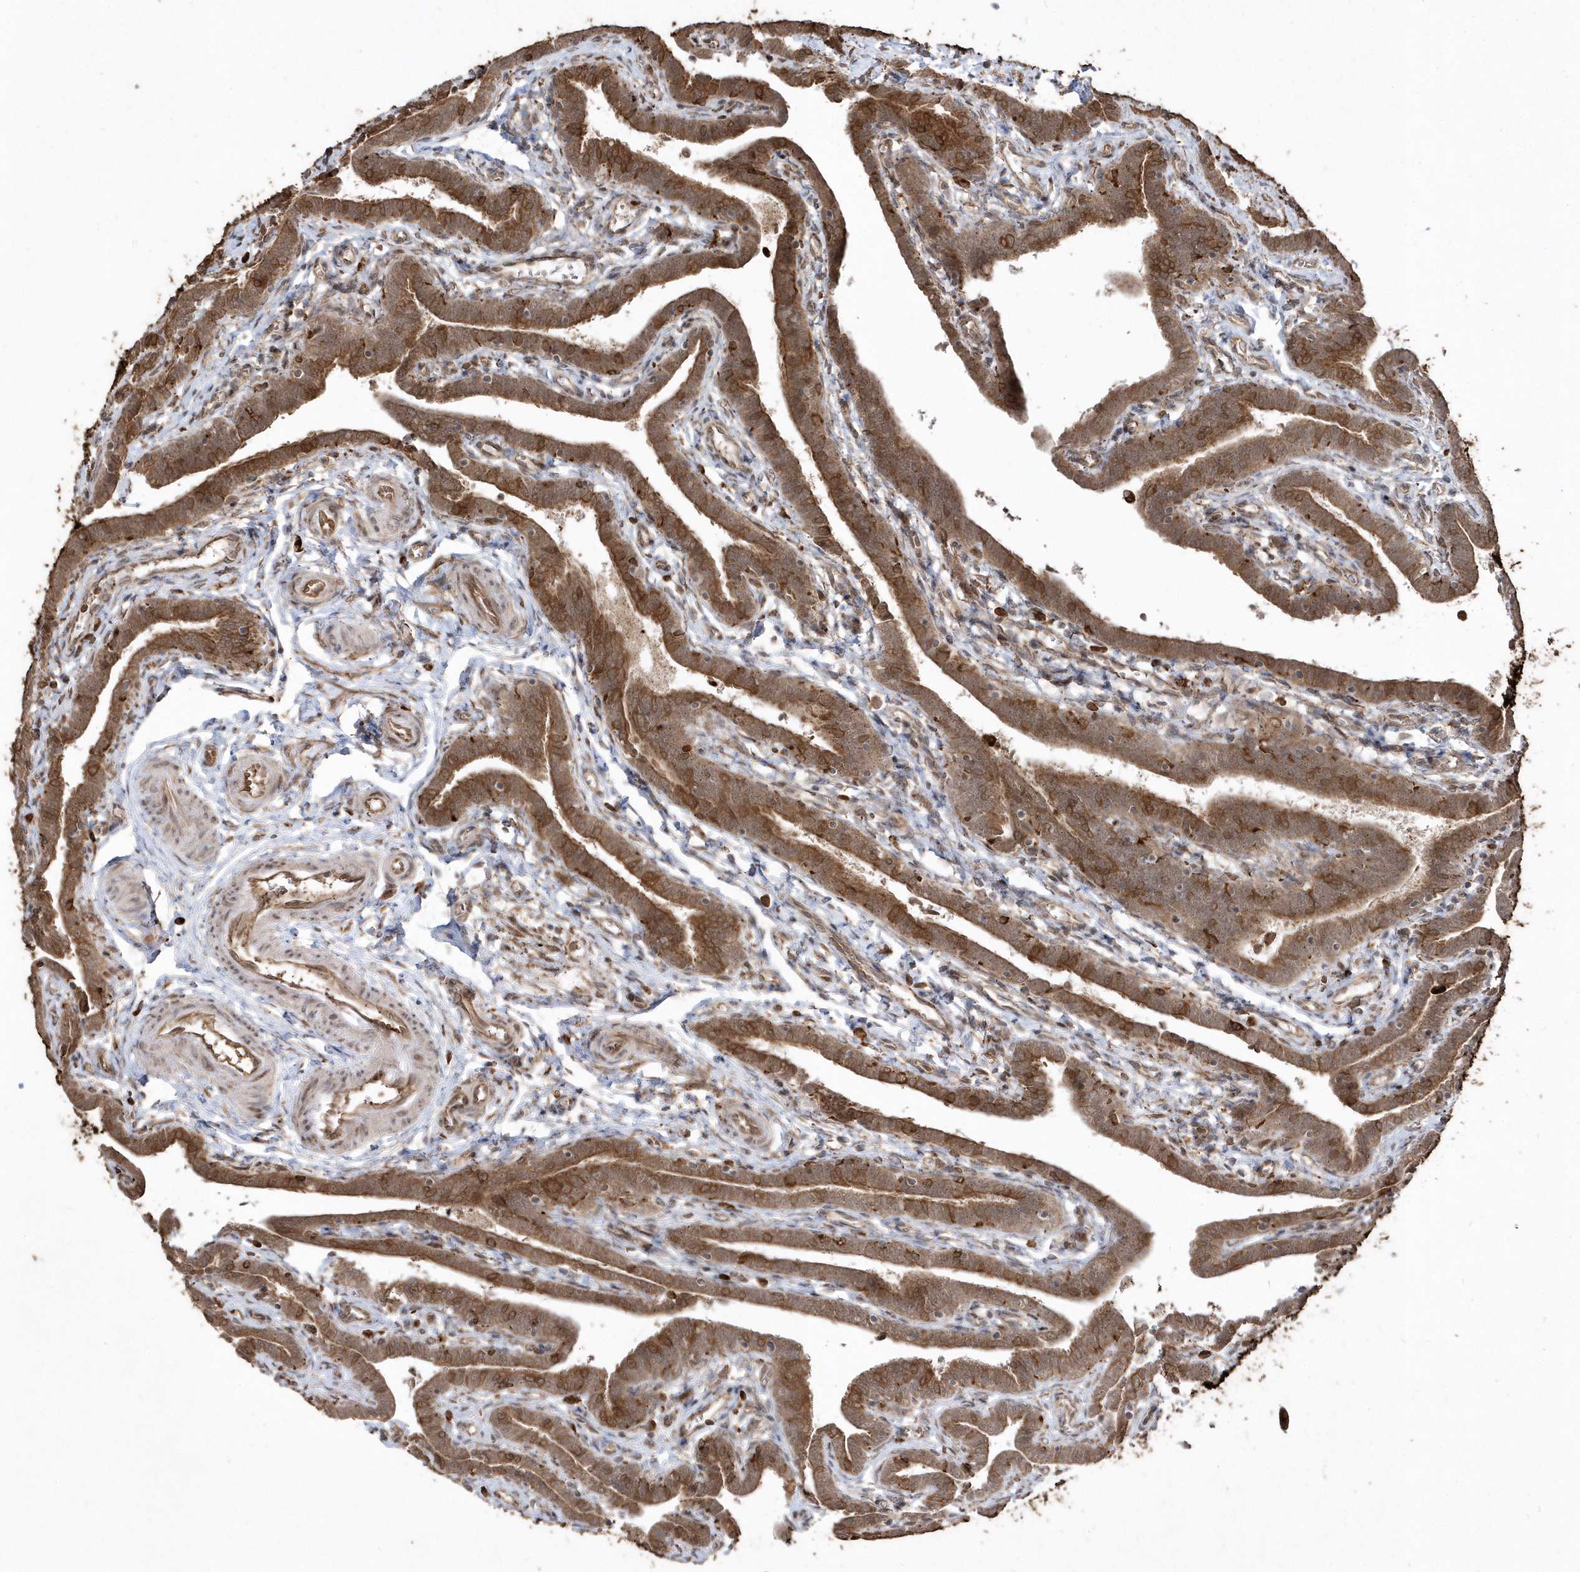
{"staining": {"intensity": "strong", "quantity": "25%-75%", "location": "cytoplasmic/membranous"}, "tissue": "fallopian tube", "cell_type": "Glandular cells", "image_type": "normal", "snomed": [{"axis": "morphology", "description": "Normal tissue, NOS"}, {"axis": "topography", "description": "Fallopian tube"}], "caption": "The photomicrograph demonstrates a brown stain indicating the presence of a protein in the cytoplasmic/membranous of glandular cells in fallopian tube. (DAB (3,3'-diaminobenzidine) IHC, brown staining for protein, blue staining for nuclei).", "gene": "EPC2", "patient": {"sex": "female", "age": 36}}